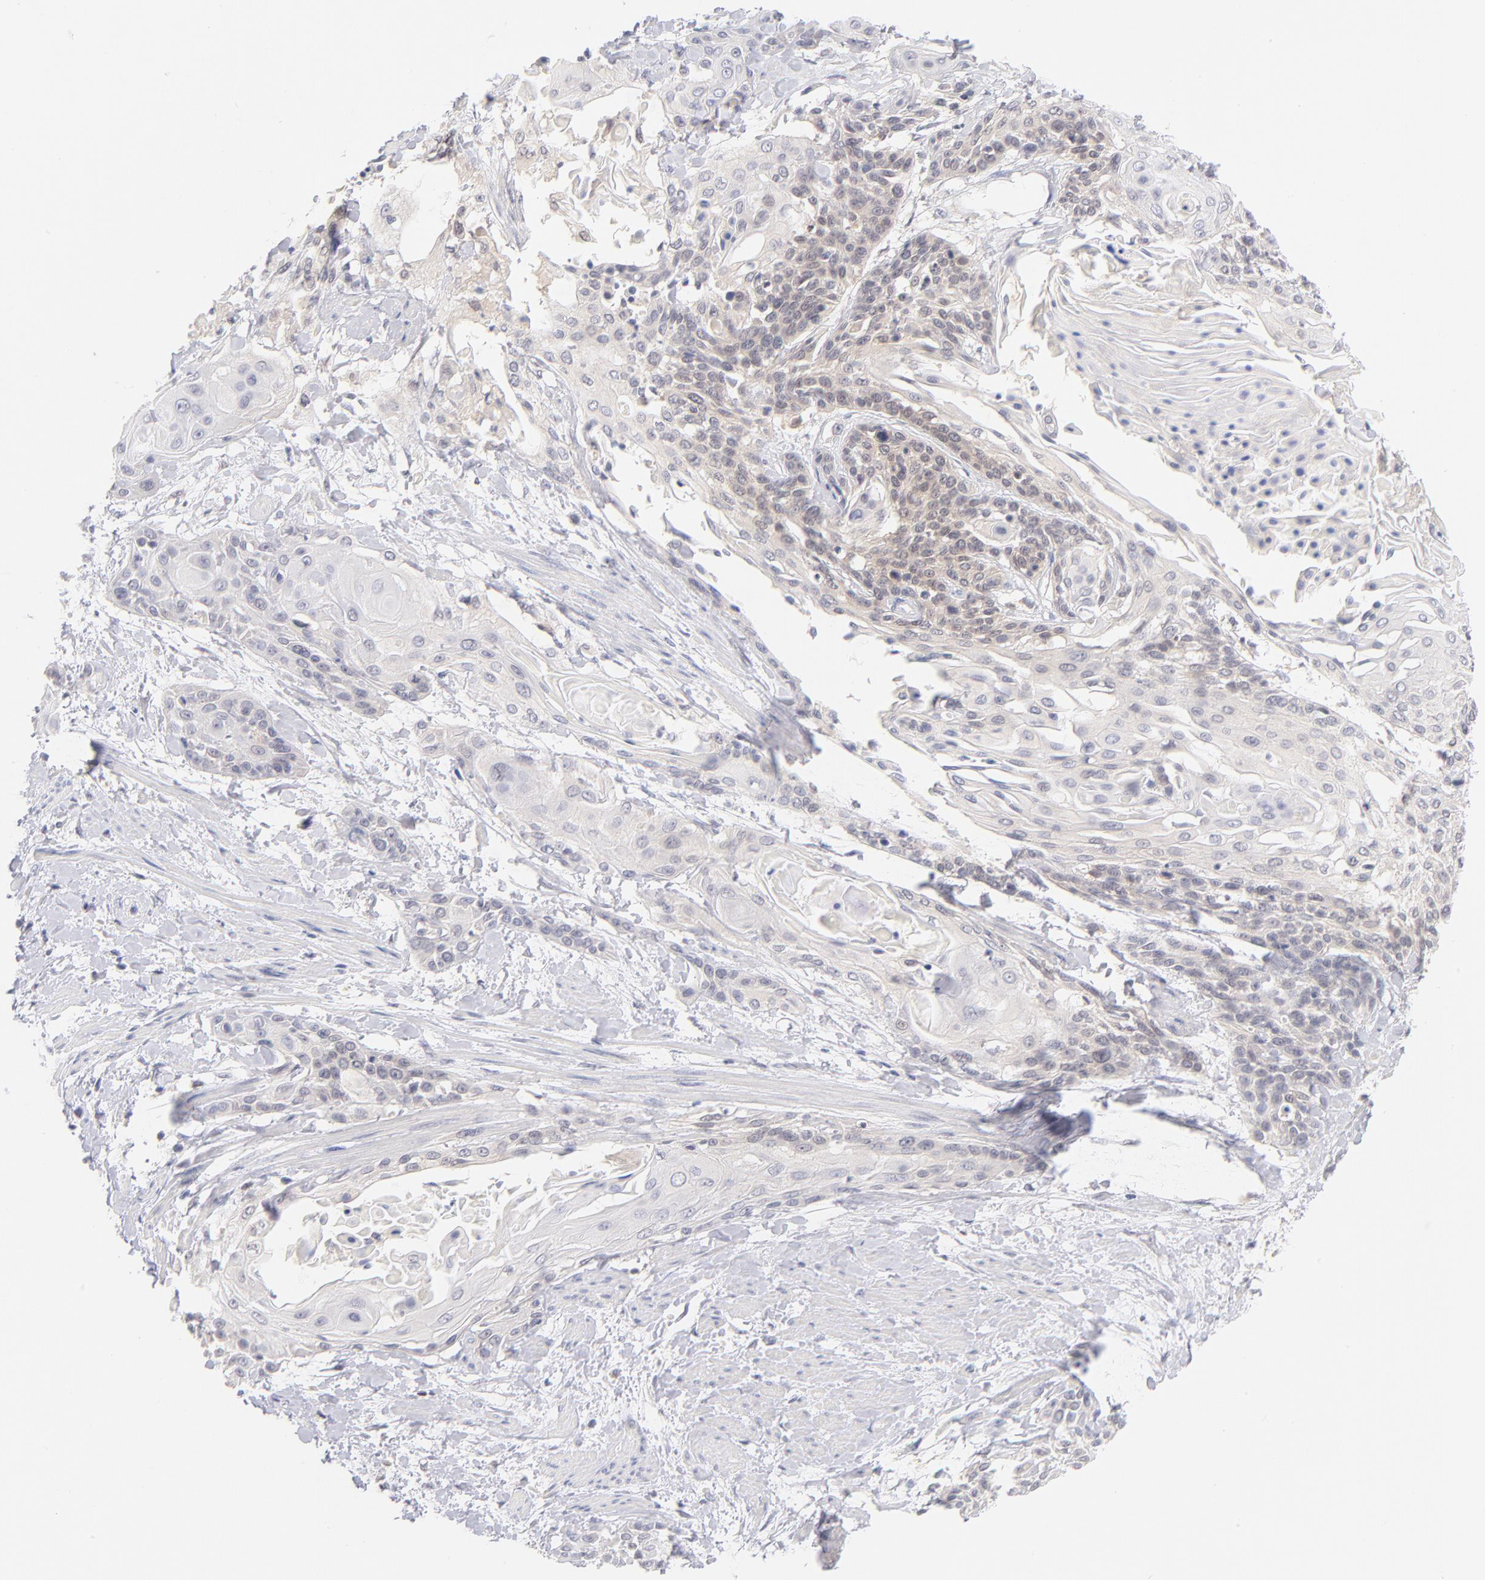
{"staining": {"intensity": "negative", "quantity": "none", "location": "none"}, "tissue": "cervical cancer", "cell_type": "Tumor cells", "image_type": "cancer", "snomed": [{"axis": "morphology", "description": "Squamous cell carcinoma, NOS"}, {"axis": "topography", "description": "Cervix"}], "caption": "The immunohistochemistry (IHC) image has no significant positivity in tumor cells of cervical squamous cell carcinoma tissue. (DAB (3,3'-diaminobenzidine) immunohistochemistry with hematoxylin counter stain).", "gene": "CASP6", "patient": {"sex": "female", "age": 57}}